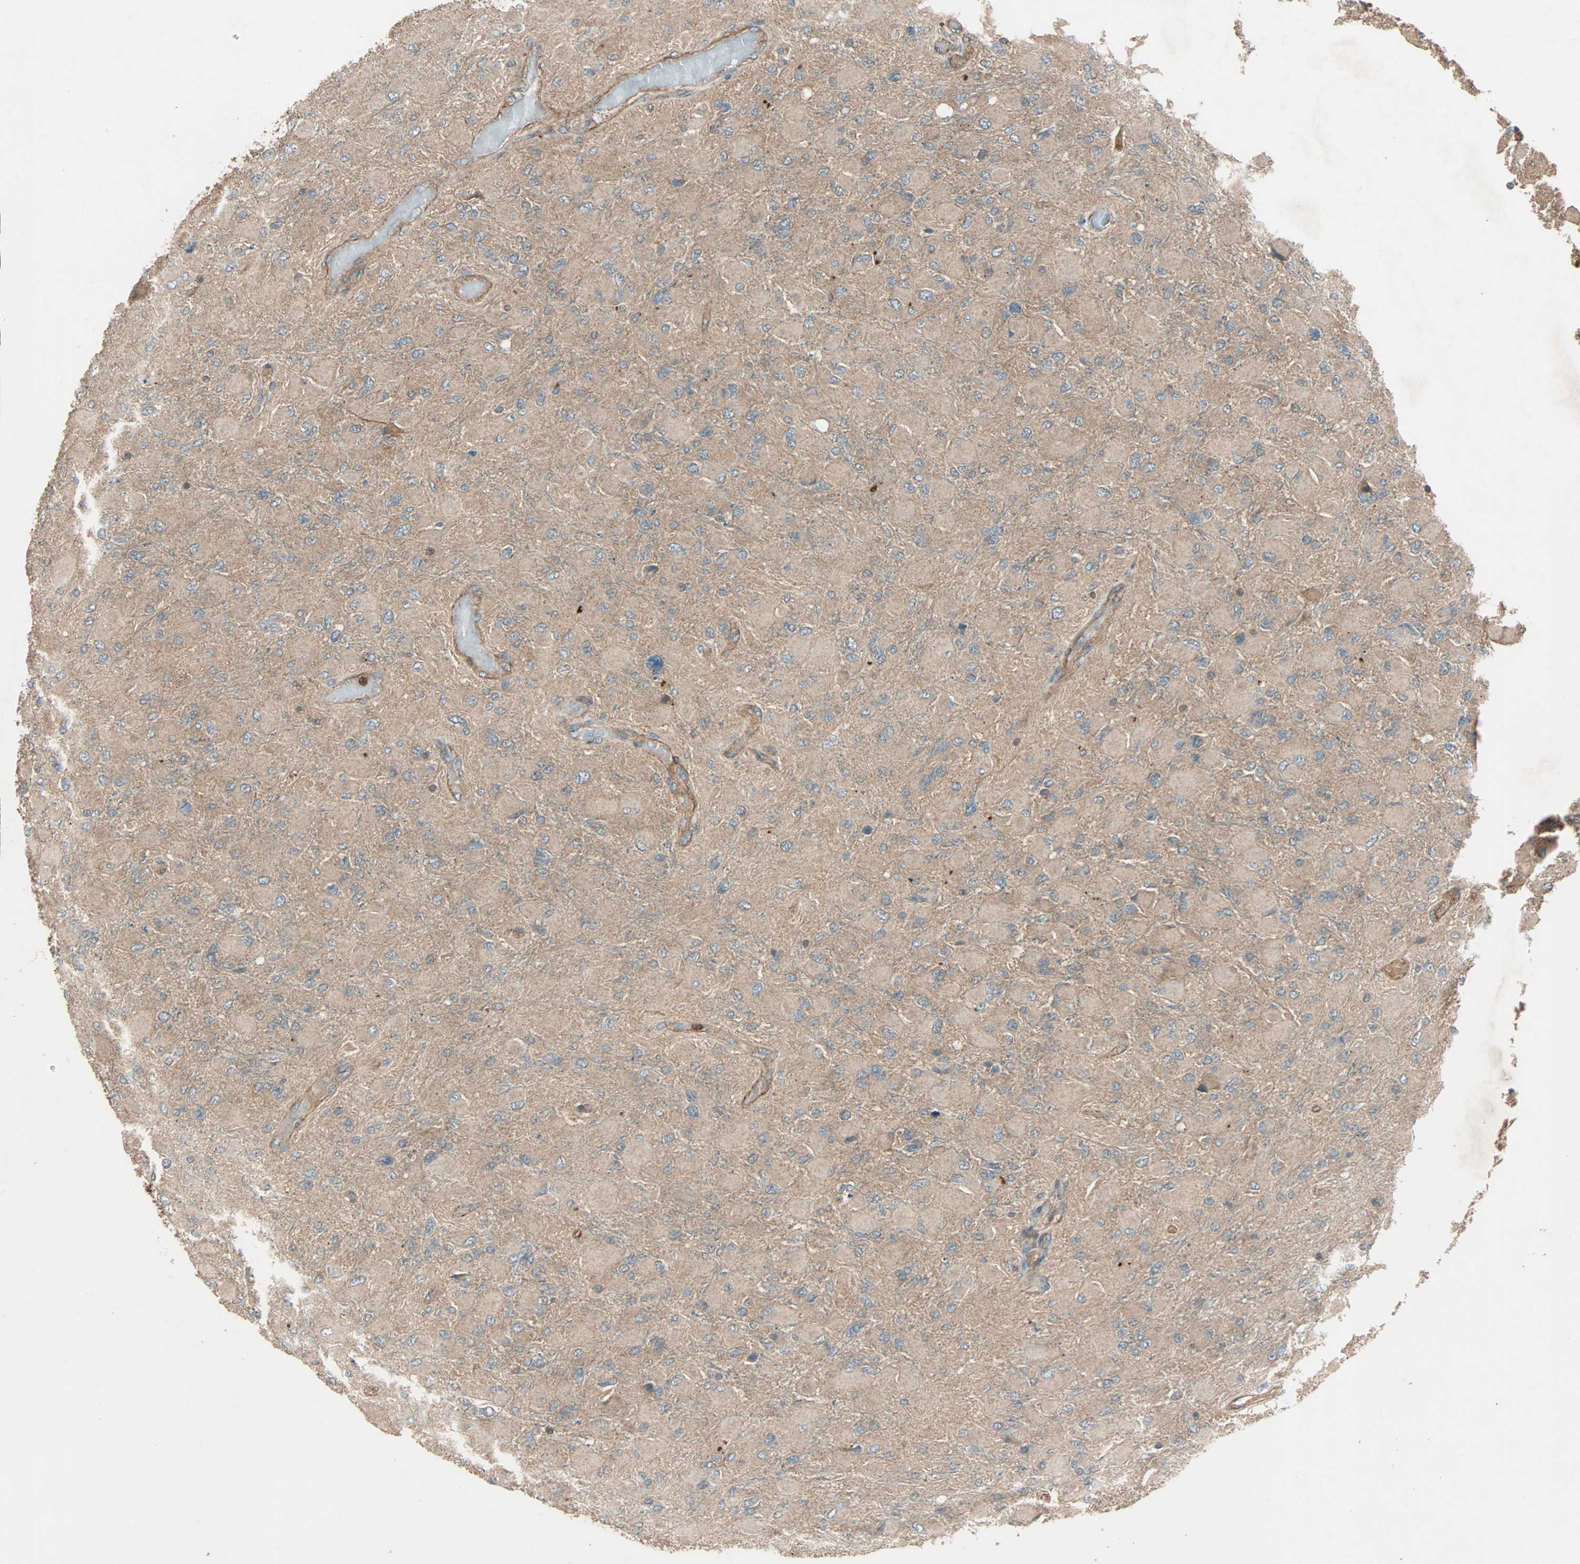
{"staining": {"intensity": "weak", "quantity": ">75%", "location": "cytoplasmic/membranous"}, "tissue": "glioma", "cell_type": "Tumor cells", "image_type": "cancer", "snomed": [{"axis": "morphology", "description": "Glioma, malignant, High grade"}, {"axis": "topography", "description": "Cerebral cortex"}], "caption": "Tumor cells display weak cytoplasmic/membranous expression in about >75% of cells in malignant glioma (high-grade).", "gene": "GCK", "patient": {"sex": "female", "age": 36}}